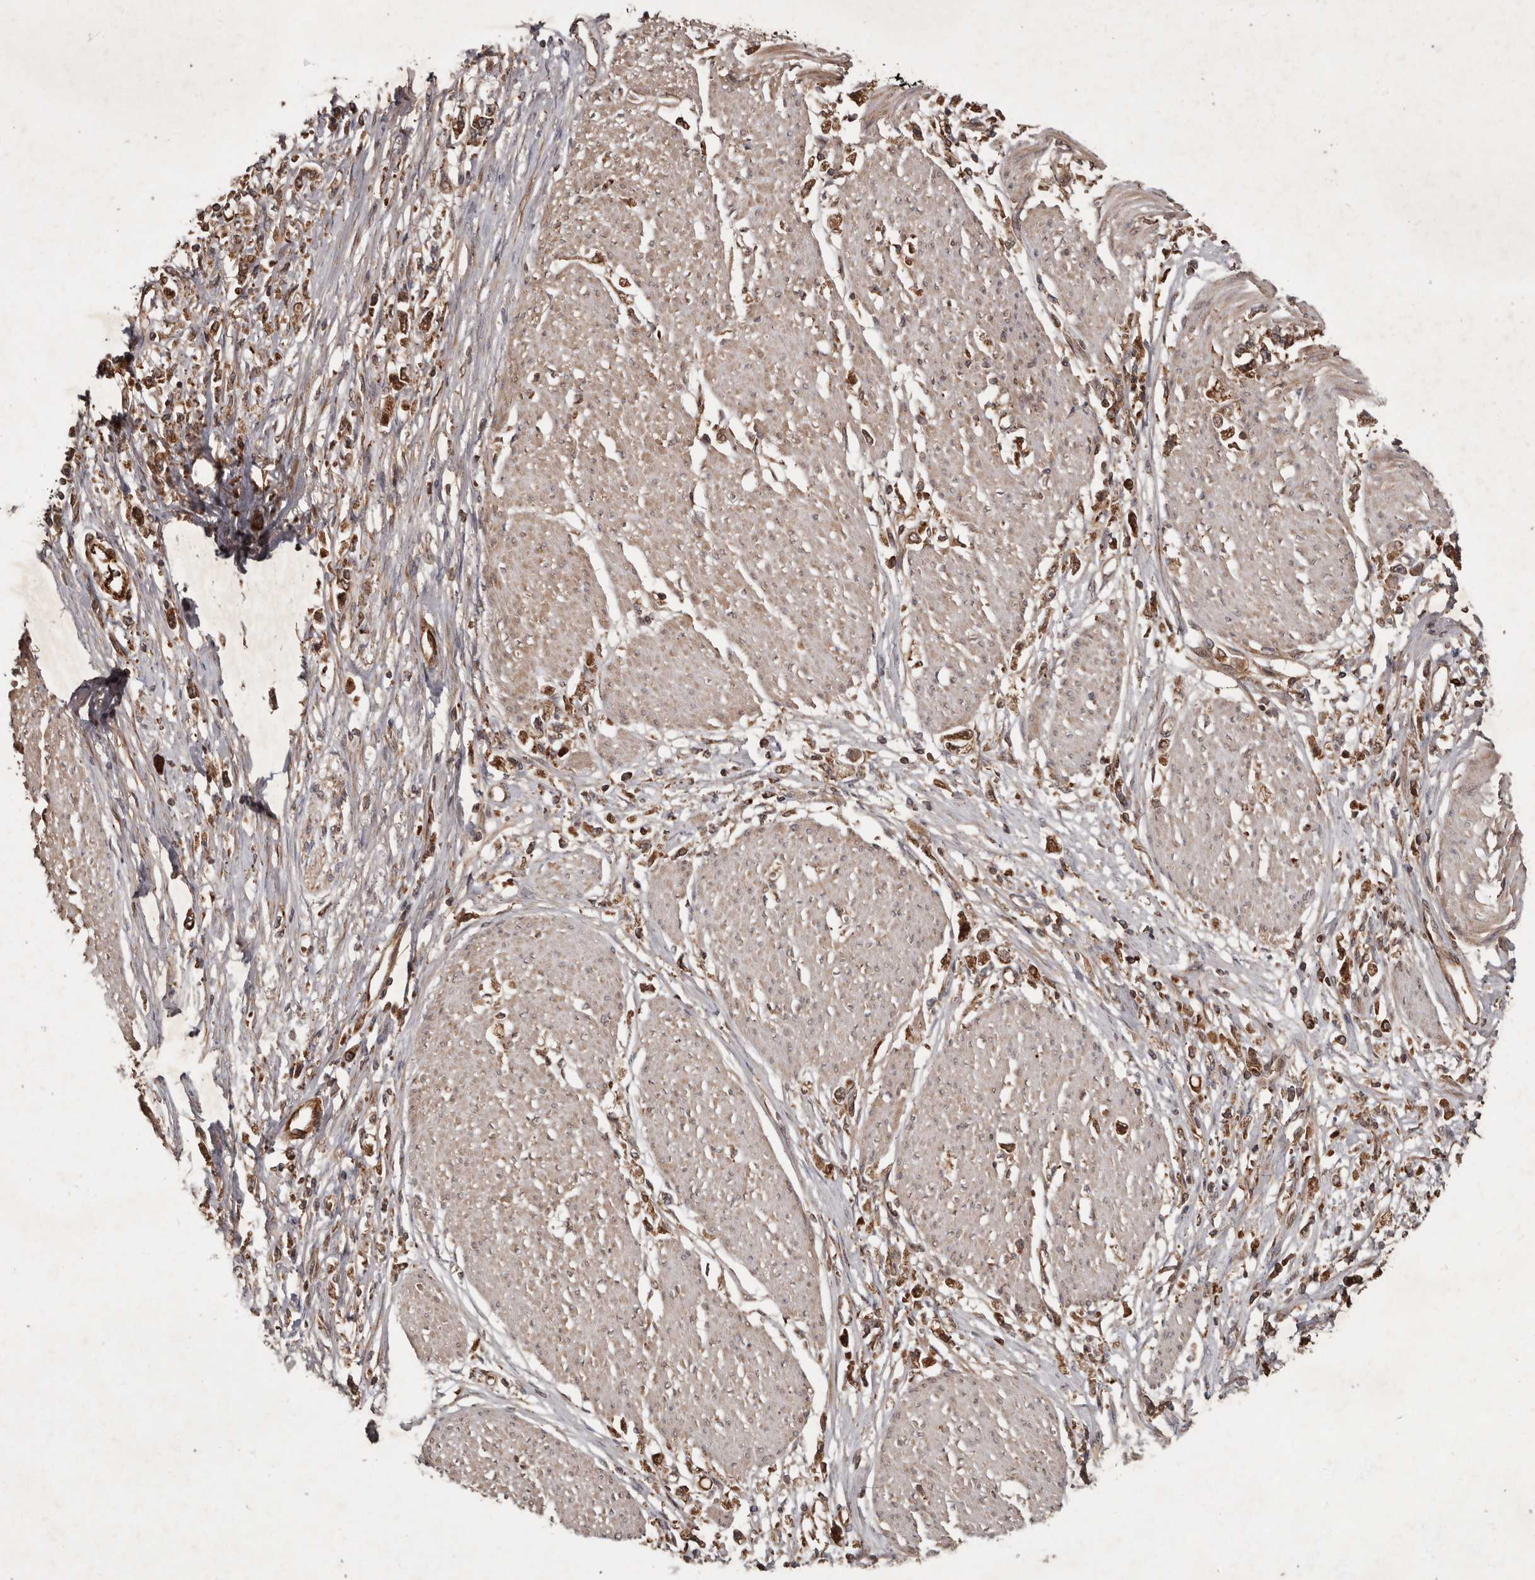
{"staining": {"intensity": "moderate", "quantity": ">75%", "location": "cytoplasmic/membranous"}, "tissue": "stomach cancer", "cell_type": "Tumor cells", "image_type": "cancer", "snomed": [{"axis": "morphology", "description": "Adenocarcinoma, NOS"}, {"axis": "topography", "description": "Stomach"}], "caption": "An image of stomach cancer stained for a protein demonstrates moderate cytoplasmic/membranous brown staining in tumor cells.", "gene": "STK36", "patient": {"sex": "female", "age": 59}}